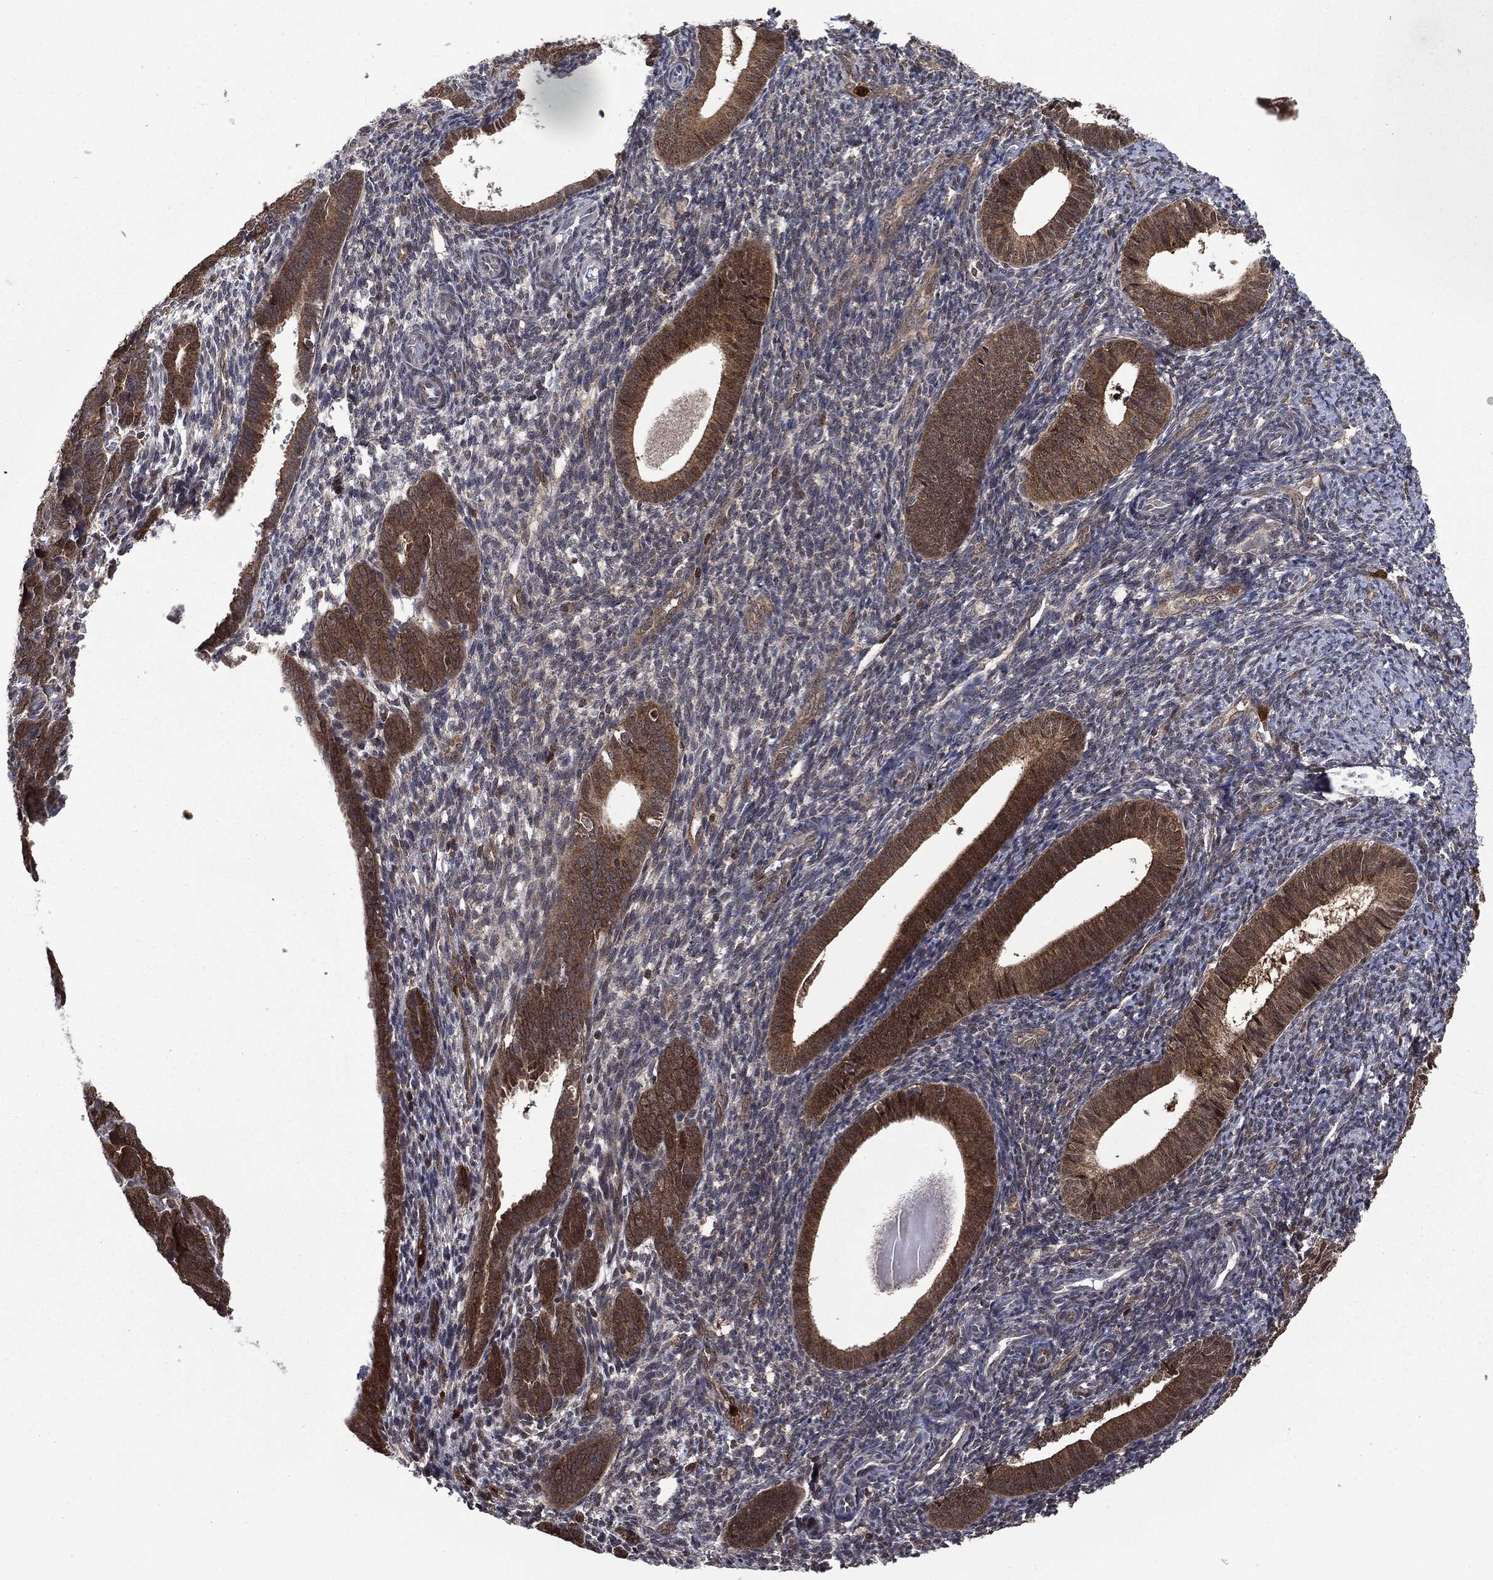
{"staining": {"intensity": "strong", "quantity": ">75%", "location": "cytoplasmic/membranous"}, "tissue": "endometrial cancer", "cell_type": "Tumor cells", "image_type": "cancer", "snomed": [{"axis": "morphology", "description": "Adenocarcinoma, NOS"}, {"axis": "topography", "description": "Endometrium"}], "caption": "IHC staining of adenocarcinoma (endometrial), which displays high levels of strong cytoplasmic/membranous positivity in approximately >75% of tumor cells indicating strong cytoplasmic/membranous protein positivity. The staining was performed using DAB (3,3'-diaminobenzidine) (brown) for protein detection and nuclei were counterstained in hematoxylin (blue).", "gene": "GPI", "patient": {"sex": "female", "age": 82}}